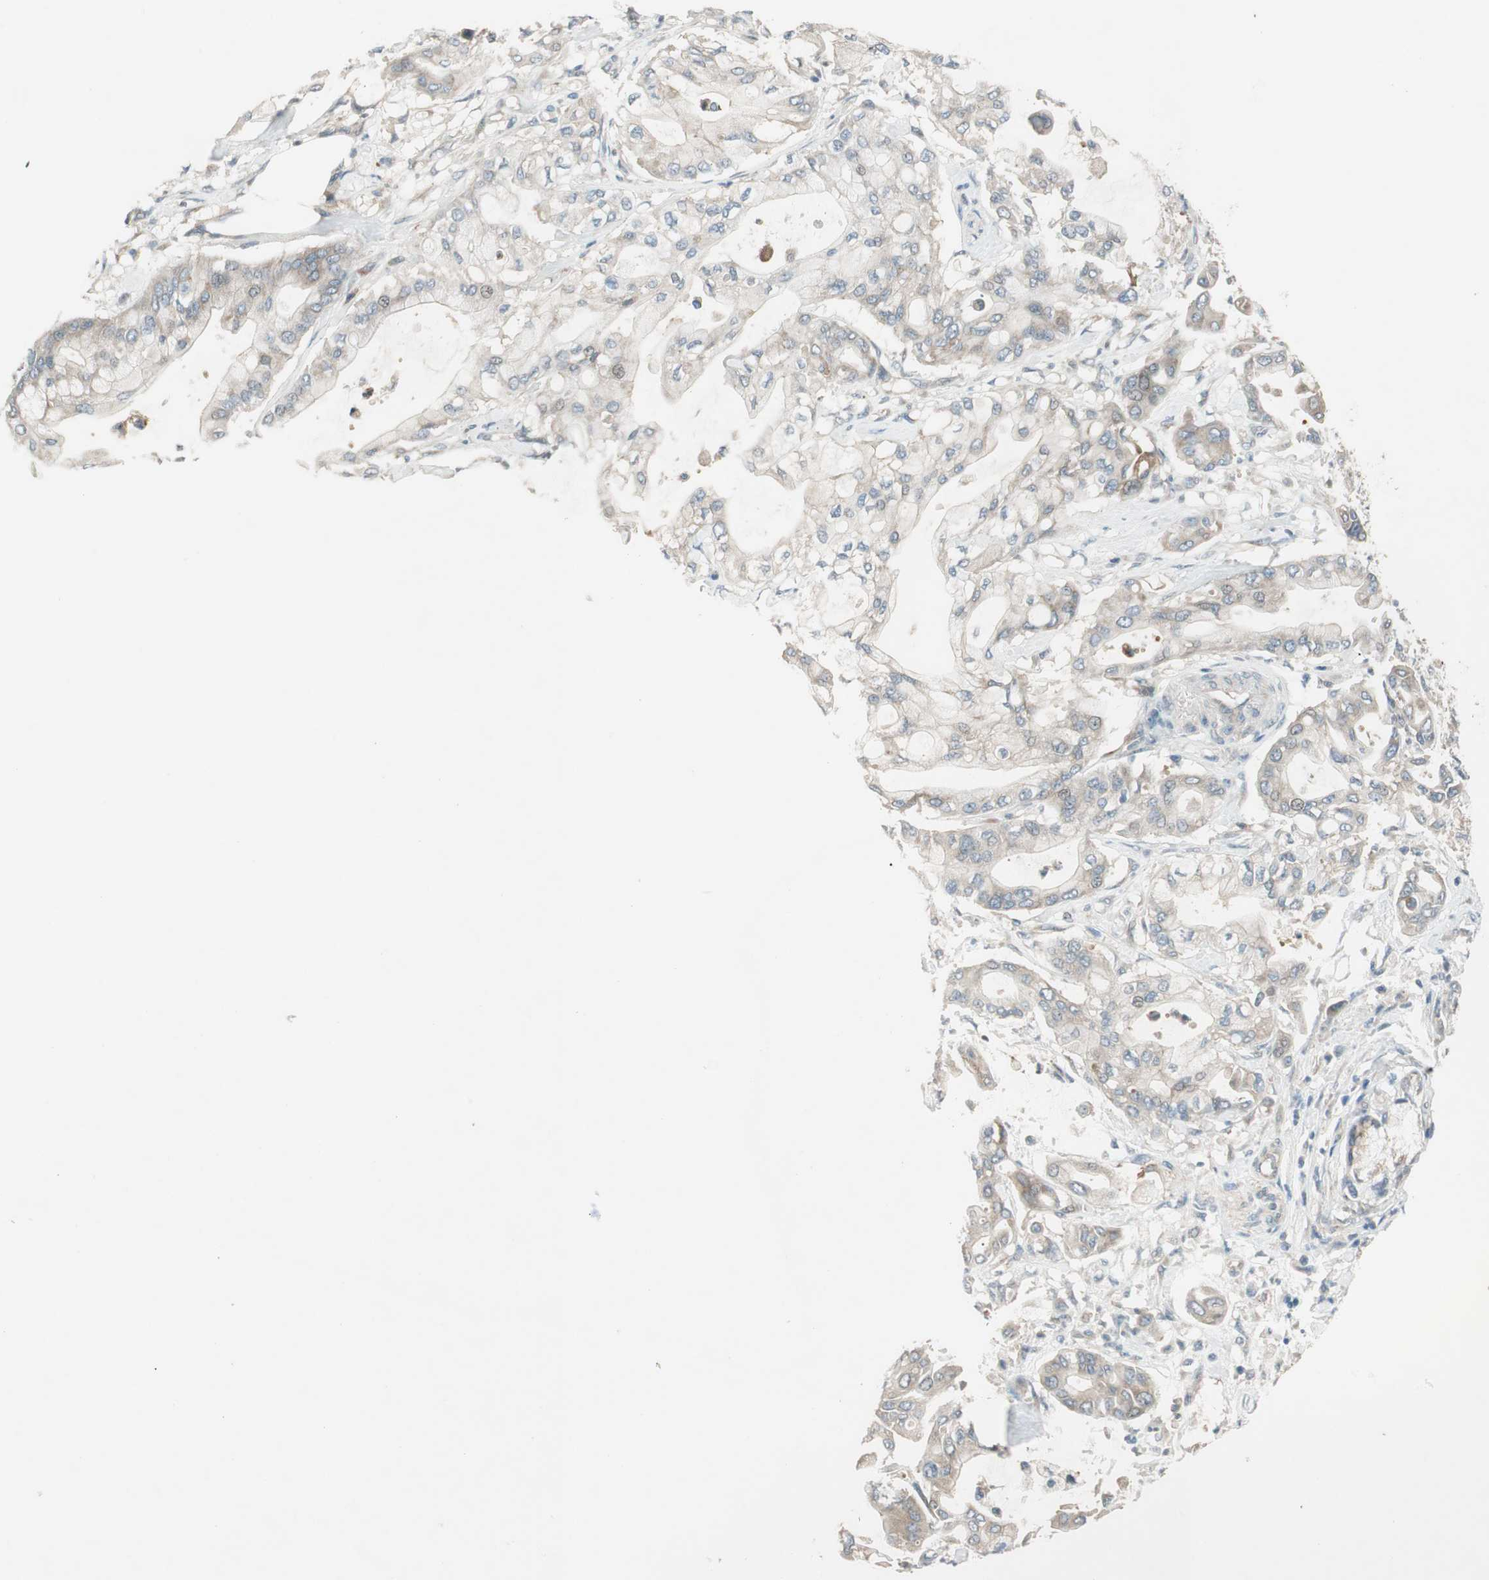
{"staining": {"intensity": "weak", "quantity": ">75%", "location": "cytoplasmic/membranous"}, "tissue": "pancreatic cancer", "cell_type": "Tumor cells", "image_type": "cancer", "snomed": [{"axis": "morphology", "description": "Adenocarcinoma, NOS"}, {"axis": "morphology", "description": "Adenocarcinoma, metastatic, NOS"}, {"axis": "topography", "description": "Lymph node"}, {"axis": "topography", "description": "Pancreas"}, {"axis": "topography", "description": "Duodenum"}], "caption": "IHC histopathology image of neoplastic tissue: human pancreatic metastatic adenocarcinoma stained using immunohistochemistry demonstrates low levels of weak protein expression localized specifically in the cytoplasmic/membranous of tumor cells, appearing as a cytoplasmic/membranous brown color.", "gene": "CGRRF1", "patient": {"sex": "female", "age": 64}}